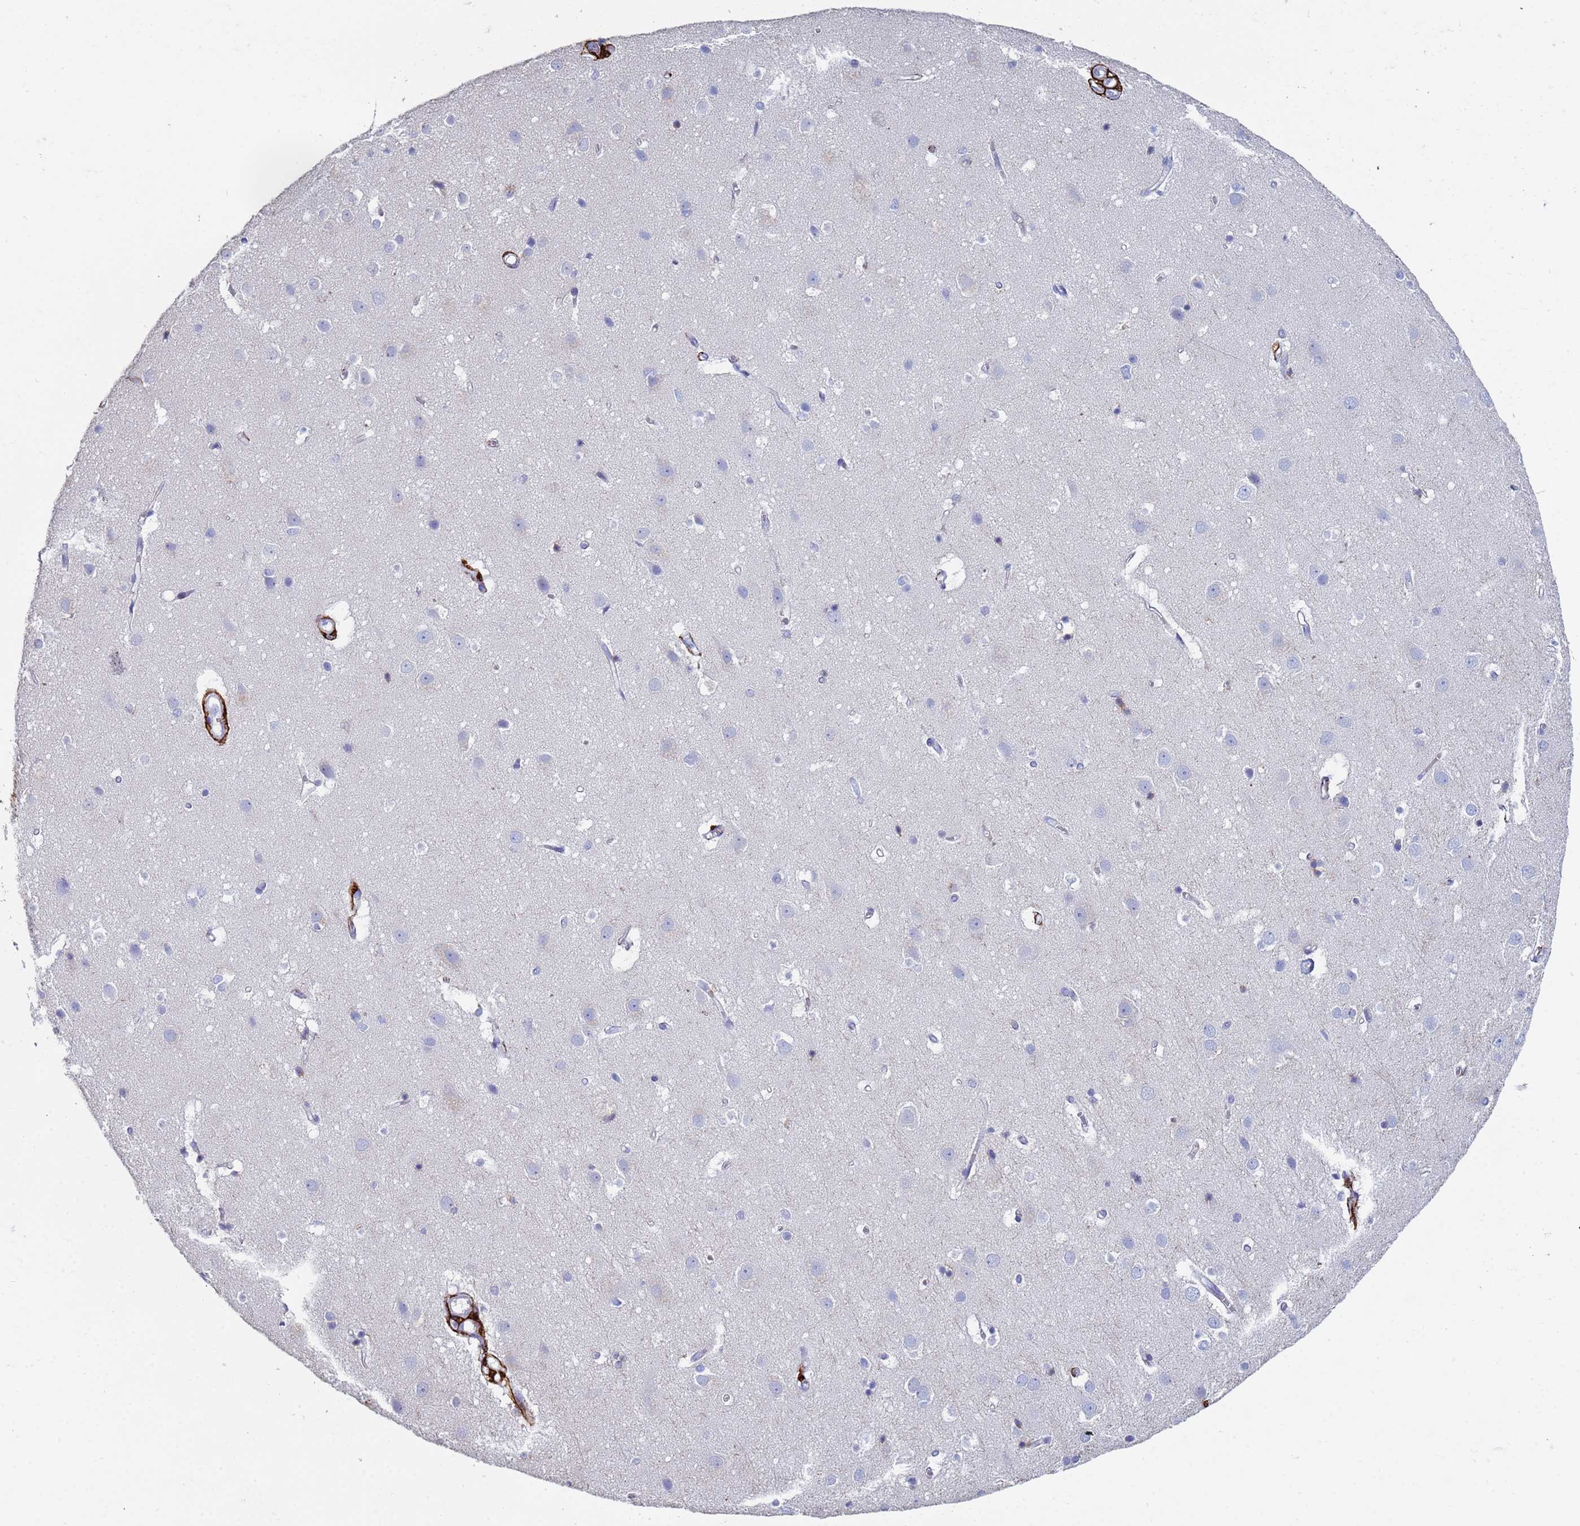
{"staining": {"intensity": "strong", "quantity": "<25%", "location": "cytoplasmic/membranous"}, "tissue": "cerebral cortex", "cell_type": "Endothelial cells", "image_type": "normal", "snomed": [{"axis": "morphology", "description": "Normal tissue, NOS"}, {"axis": "topography", "description": "Cerebral cortex"}], "caption": "High-power microscopy captured an immunohistochemistry micrograph of unremarkable cerebral cortex, revealing strong cytoplasmic/membranous positivity in approximately <25% of endothelial cells.", "gene": "ABCA8", "patient": {"sex": "male", "age": 54}}